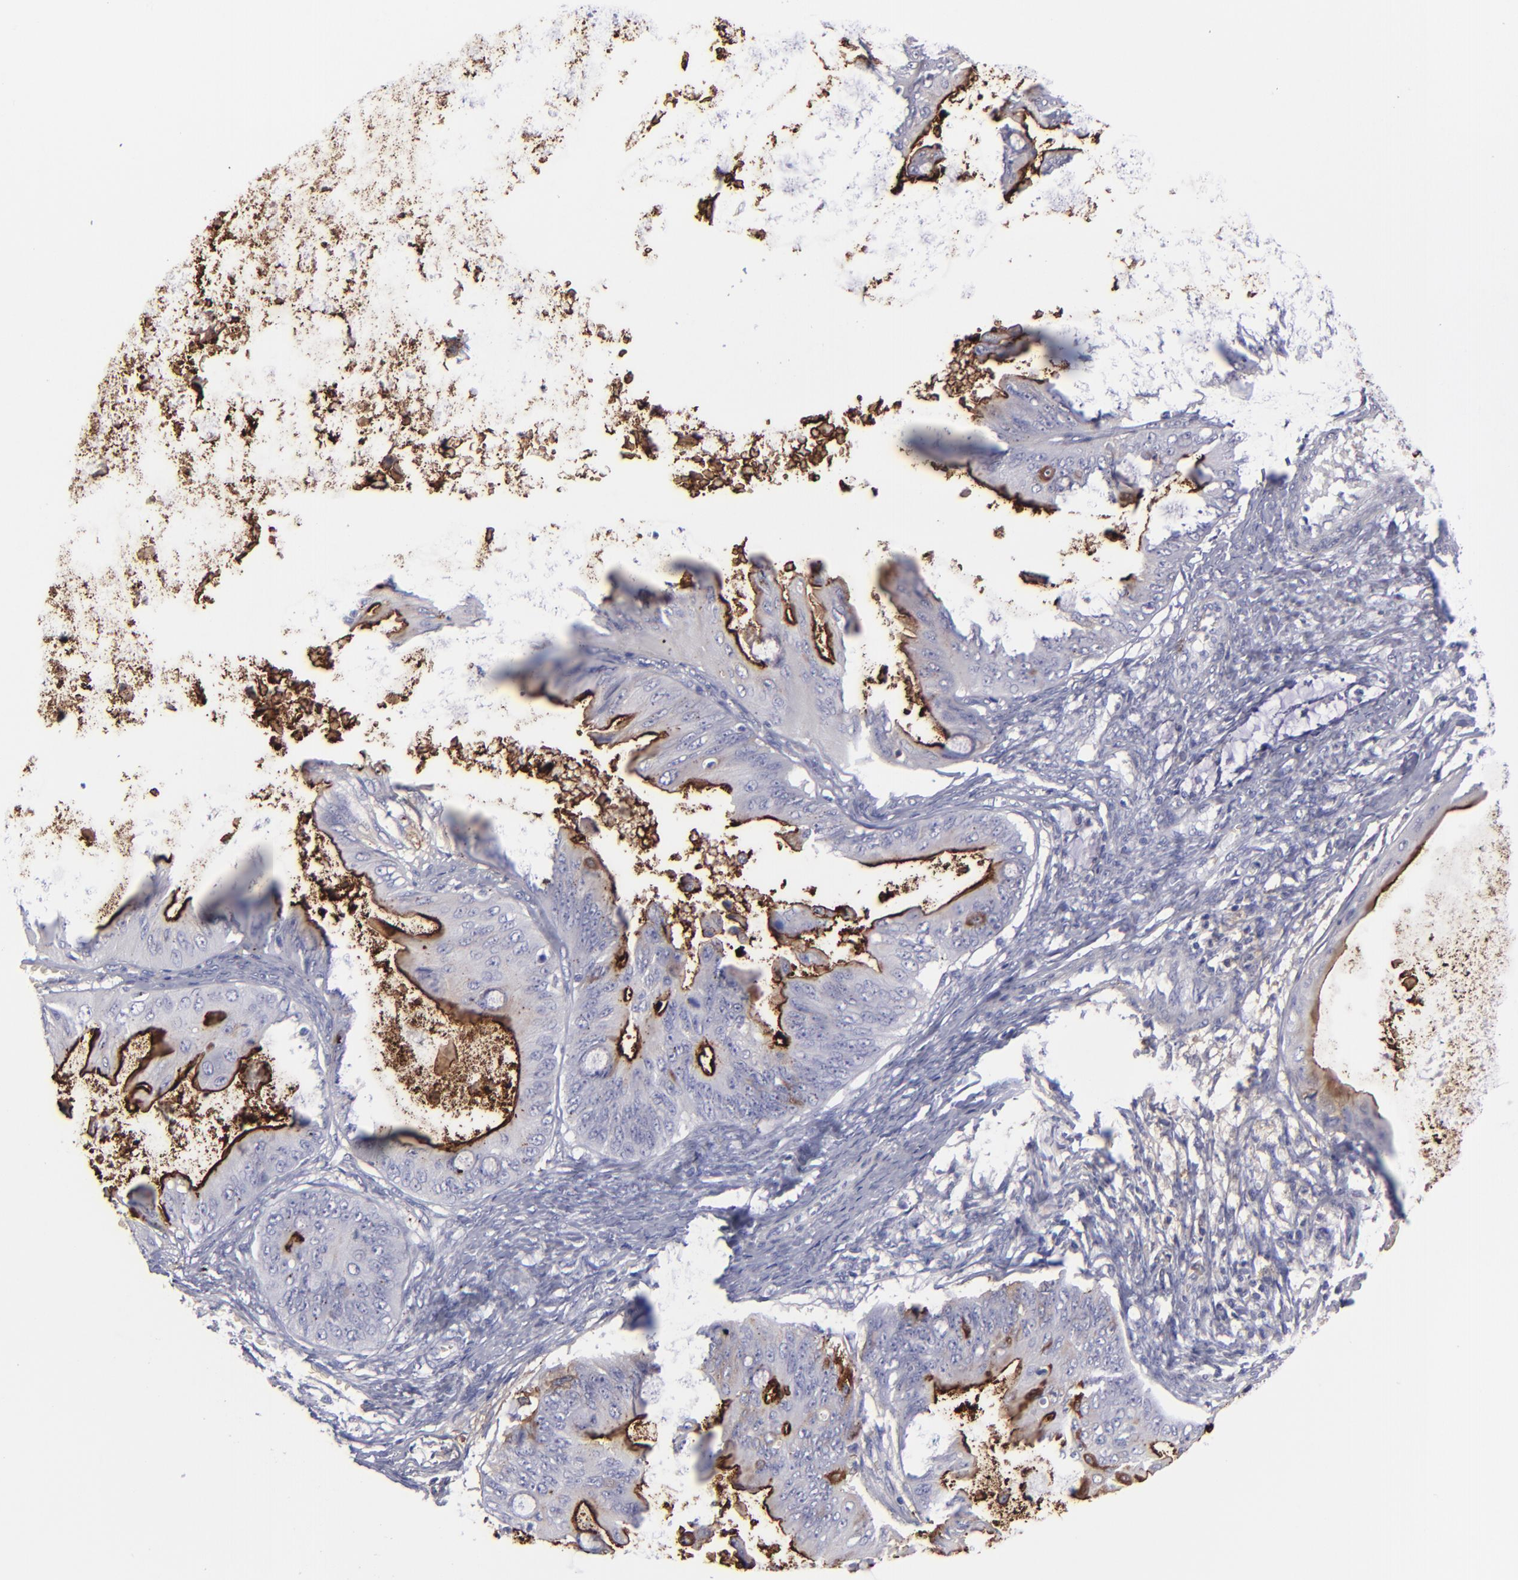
{"staining": {"intensity": "strong", "quantity": "25%-75%", "location": "cytoplasmic/membranous"}, "tissue": "ovarian cancer", "cell_type": "Tumor cells", "image_type": "cancer", "snomed": [{"axis": "morphology", "description": "Cystadenocarcinoma, mucinous, NOS"}, {"axis": "topography", "description": "Ovary"}], "caption": "Tumor cells reveal high levels of strong cytoplasmic/membranous positivity in approximately 25%-75% of cells in human ovarian mucinous cystadenocarcinoma.", "gene": "ANPEP", "patient": {"sex": "female", "age": 37}}